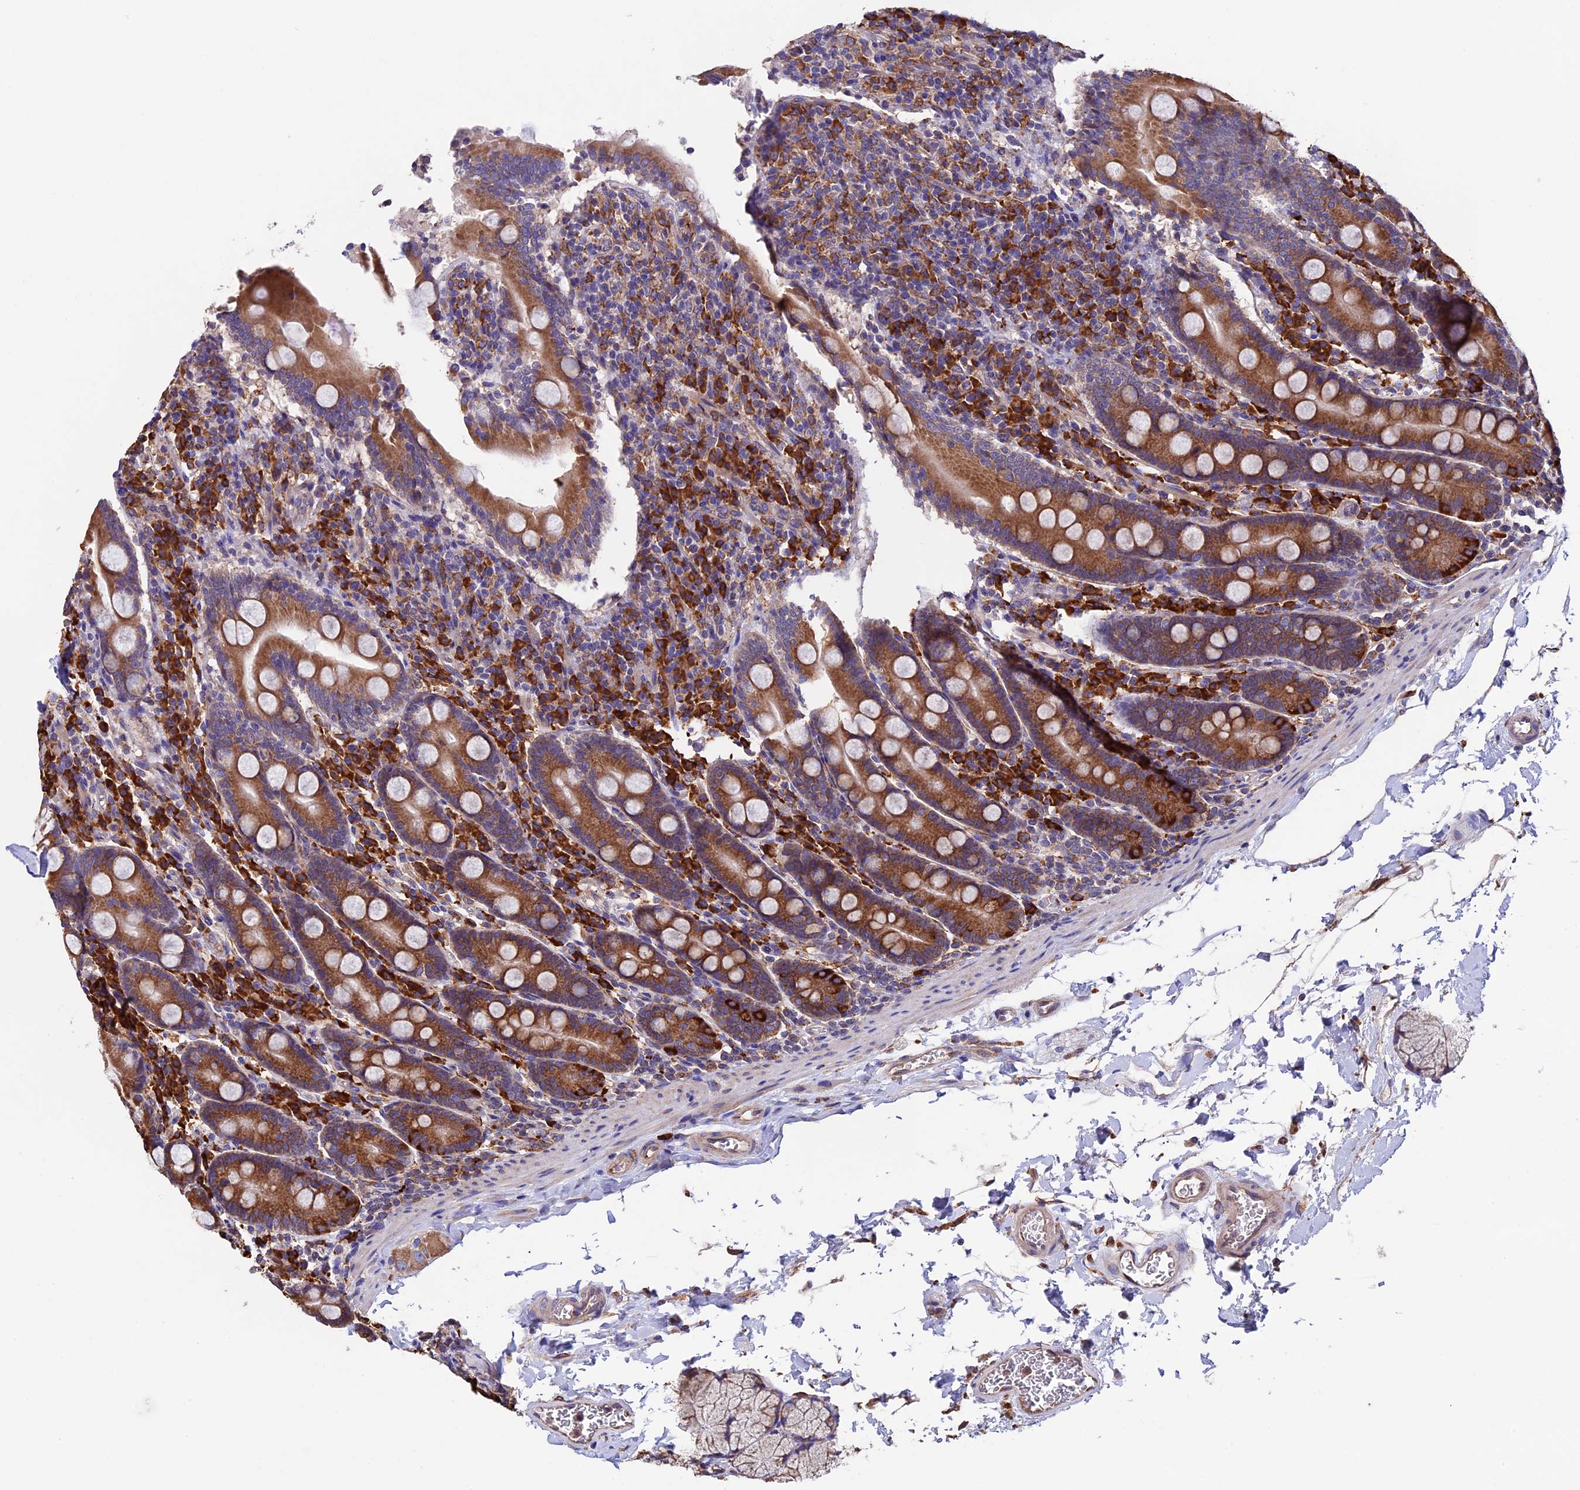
{"staining": {"intensity": "moderate", "quantity": ">75%", "location": "cytoplasmic/membranous"}, "tissue": "duodenum", "cell_type": "Glandular cells", "image_type": "normal", "snomed": [{"axis": "morphology", "description": "Normal tissue, NOS"}, {"axis": "topography", "description": "Duodenum"}], "caption": "Immunohistochemistry of normal duodenum reveals medium levels of moderate cytoplasmic/membranous staining in approximately >75% of glandular cells. Immunohistochemistry (ihc) stains the protein of interest in brown and the nuclei are stained blue.", "gene": "BTBD3", "patient": {"sex": "male", "age": 35}}